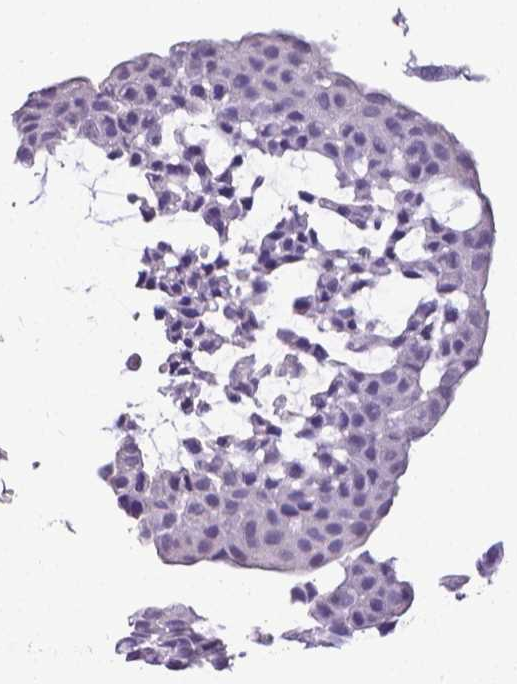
{"staining": {"intensity": "negative", "quantity": "none", "location": "none"}, "tissue": "urothelial cancer", "cell_type": "Tumor cells", "image_type": "cancer", "snomed": [{"axis": "morphology", "description": "Urothelial carcinoma, NOS"}, {"axis": "topography", "description": "Urinary bladder"}], "caption": "Immunohistochemical staining of transitional cell carcinoma displays no significant staining in tumor cells. Brightfield microscopy of immunohistochemistry (IHC) stained with DAB (3,3'-diaminobenzidine) (brown) and hematoxylin (blue), captured at high magnification.", "gene": "CD4", "patient": {"sex": "male", "age": 84}}